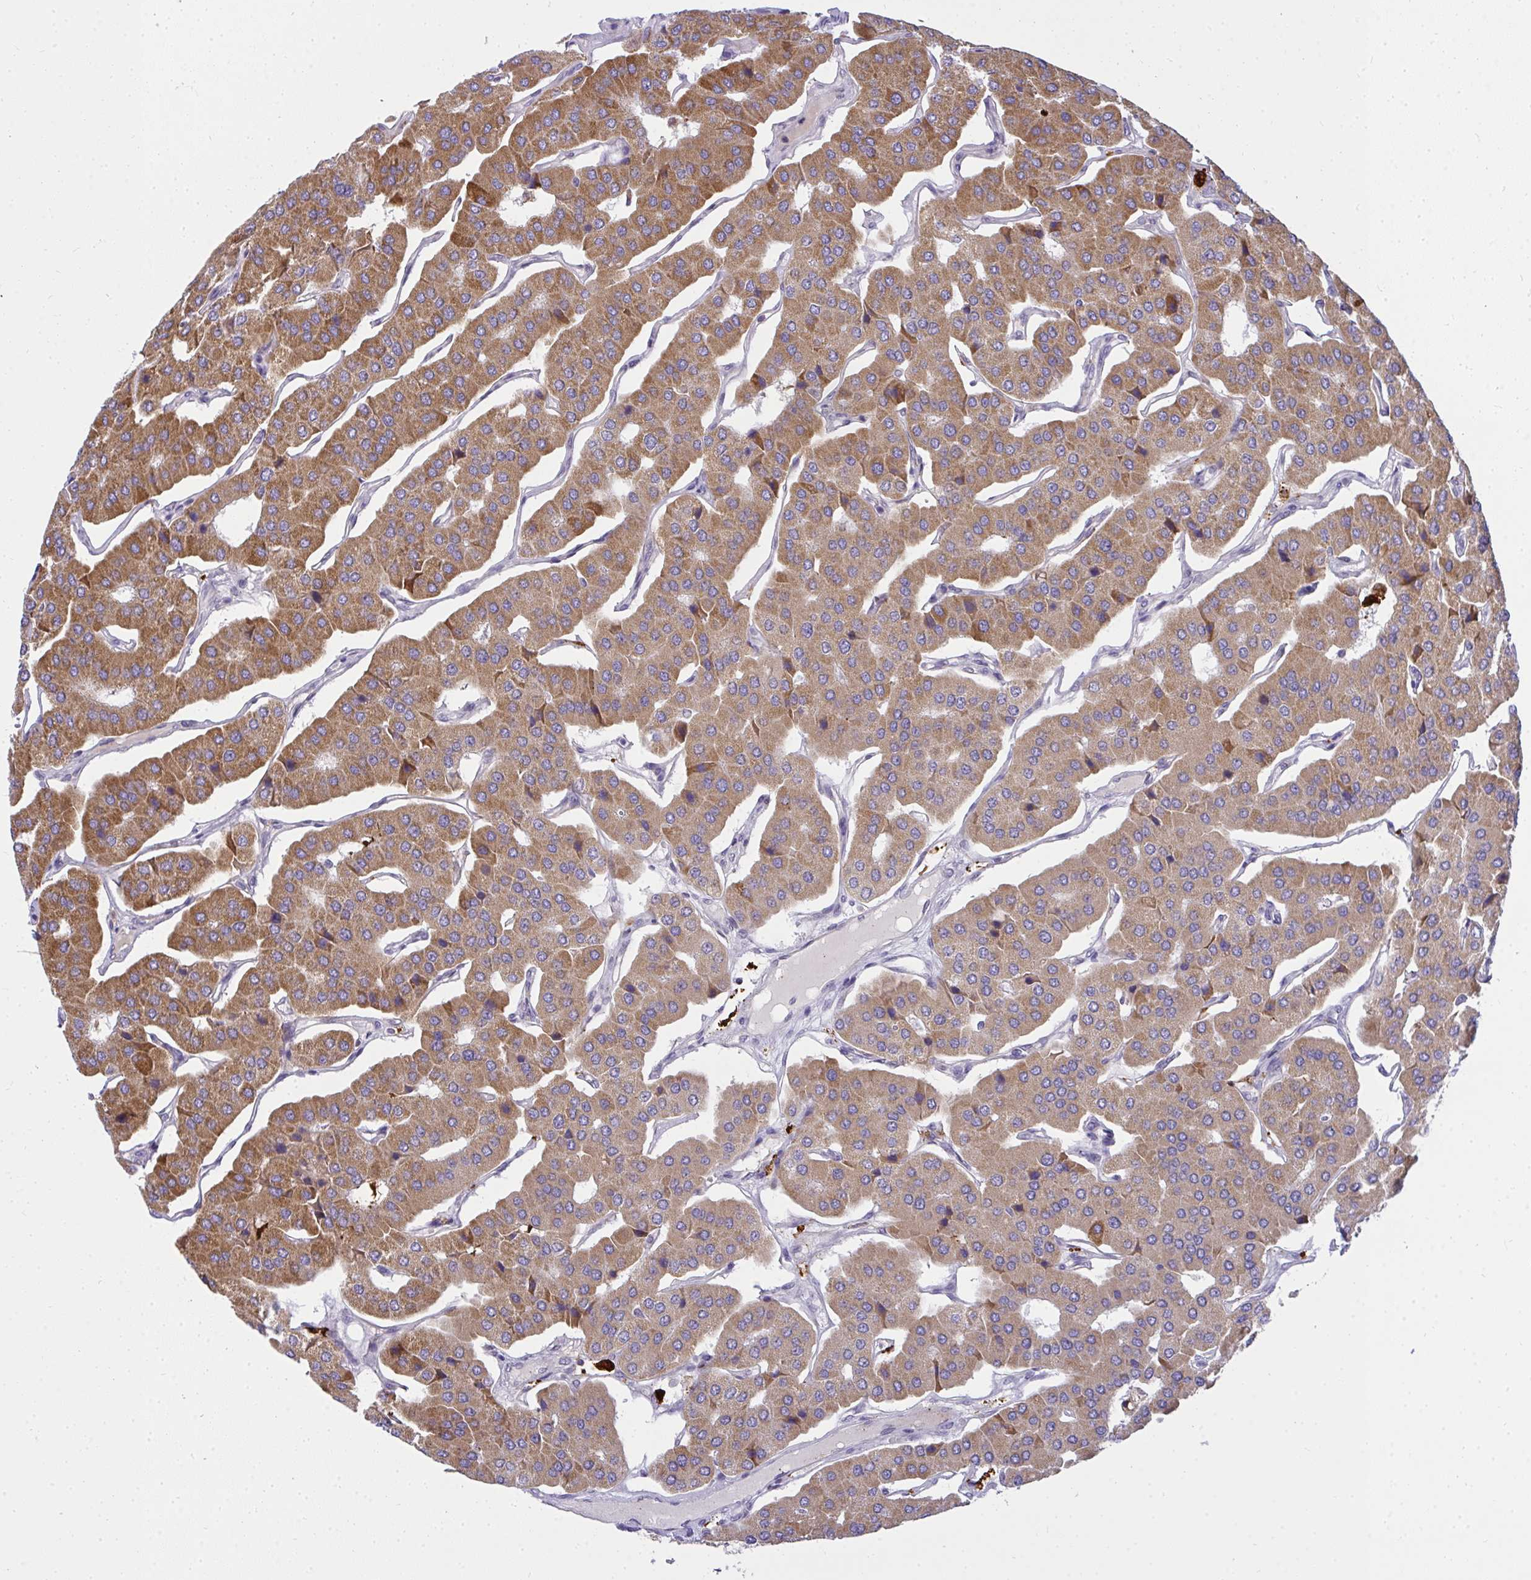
{"staining": {"intensity": "moderate", "quantity": ">75%", "location": "cytoplasmic/membranous"}, "tissue": "parathyroid gland", "cell_type": "Glandular cells", "image_type": "normal", "snomed": [{"axis": "morphology", "description": "Normal tissue, NOS"}, {"axis": "morphology", "description": "Adenoma, NOS"}, {"axis": "topography", "description": "Parathyroid gland"}], "caption": "This photomicrograph displays normal parathyroid gland stained with immunohistochemistry (IHC) to label a protein in brown. The cytoplasmic/membranous of glandular cells show moderate positivity for the protein. Nuclei are counter-stained blue.", "gene": "SRRM4", "patient": {"sex": "female", "age": 86}}